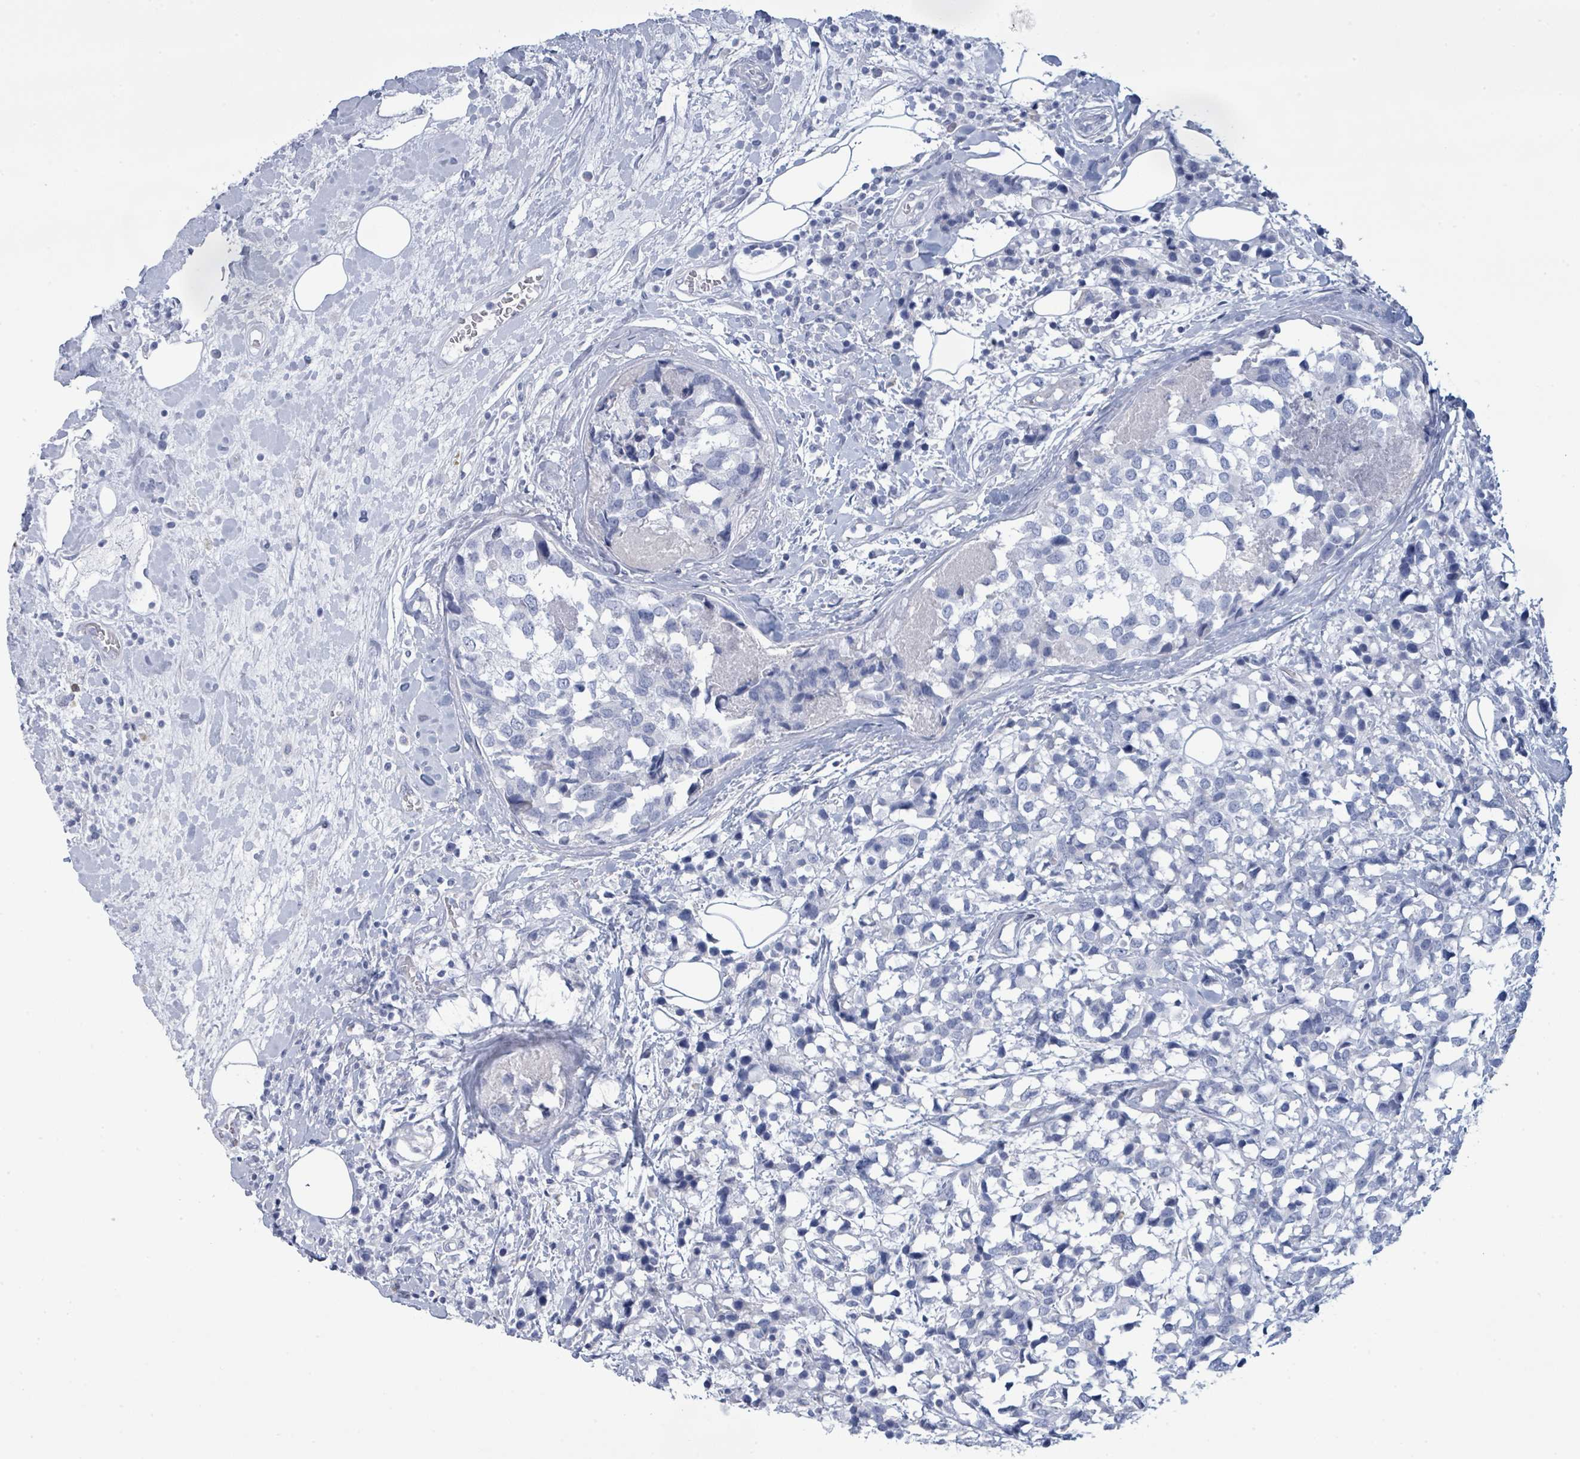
{"staining": {"intensity": "negative", "quantity": "none", "location": "none"}, "tissue": "breast cancer", "cell_type": "Tumor cells", "image_type": "cancer", "snomed": [{"axis": "morphology", "description": "Lobular carcinoma"}, {"axis": "topography", "description": "Breast"}], "caption": "The image shows no significant staining in tumor cells of lobular carcinoma (breast).", "gene": "PGA3", "patient": {"sex": "female", "age": 59}}